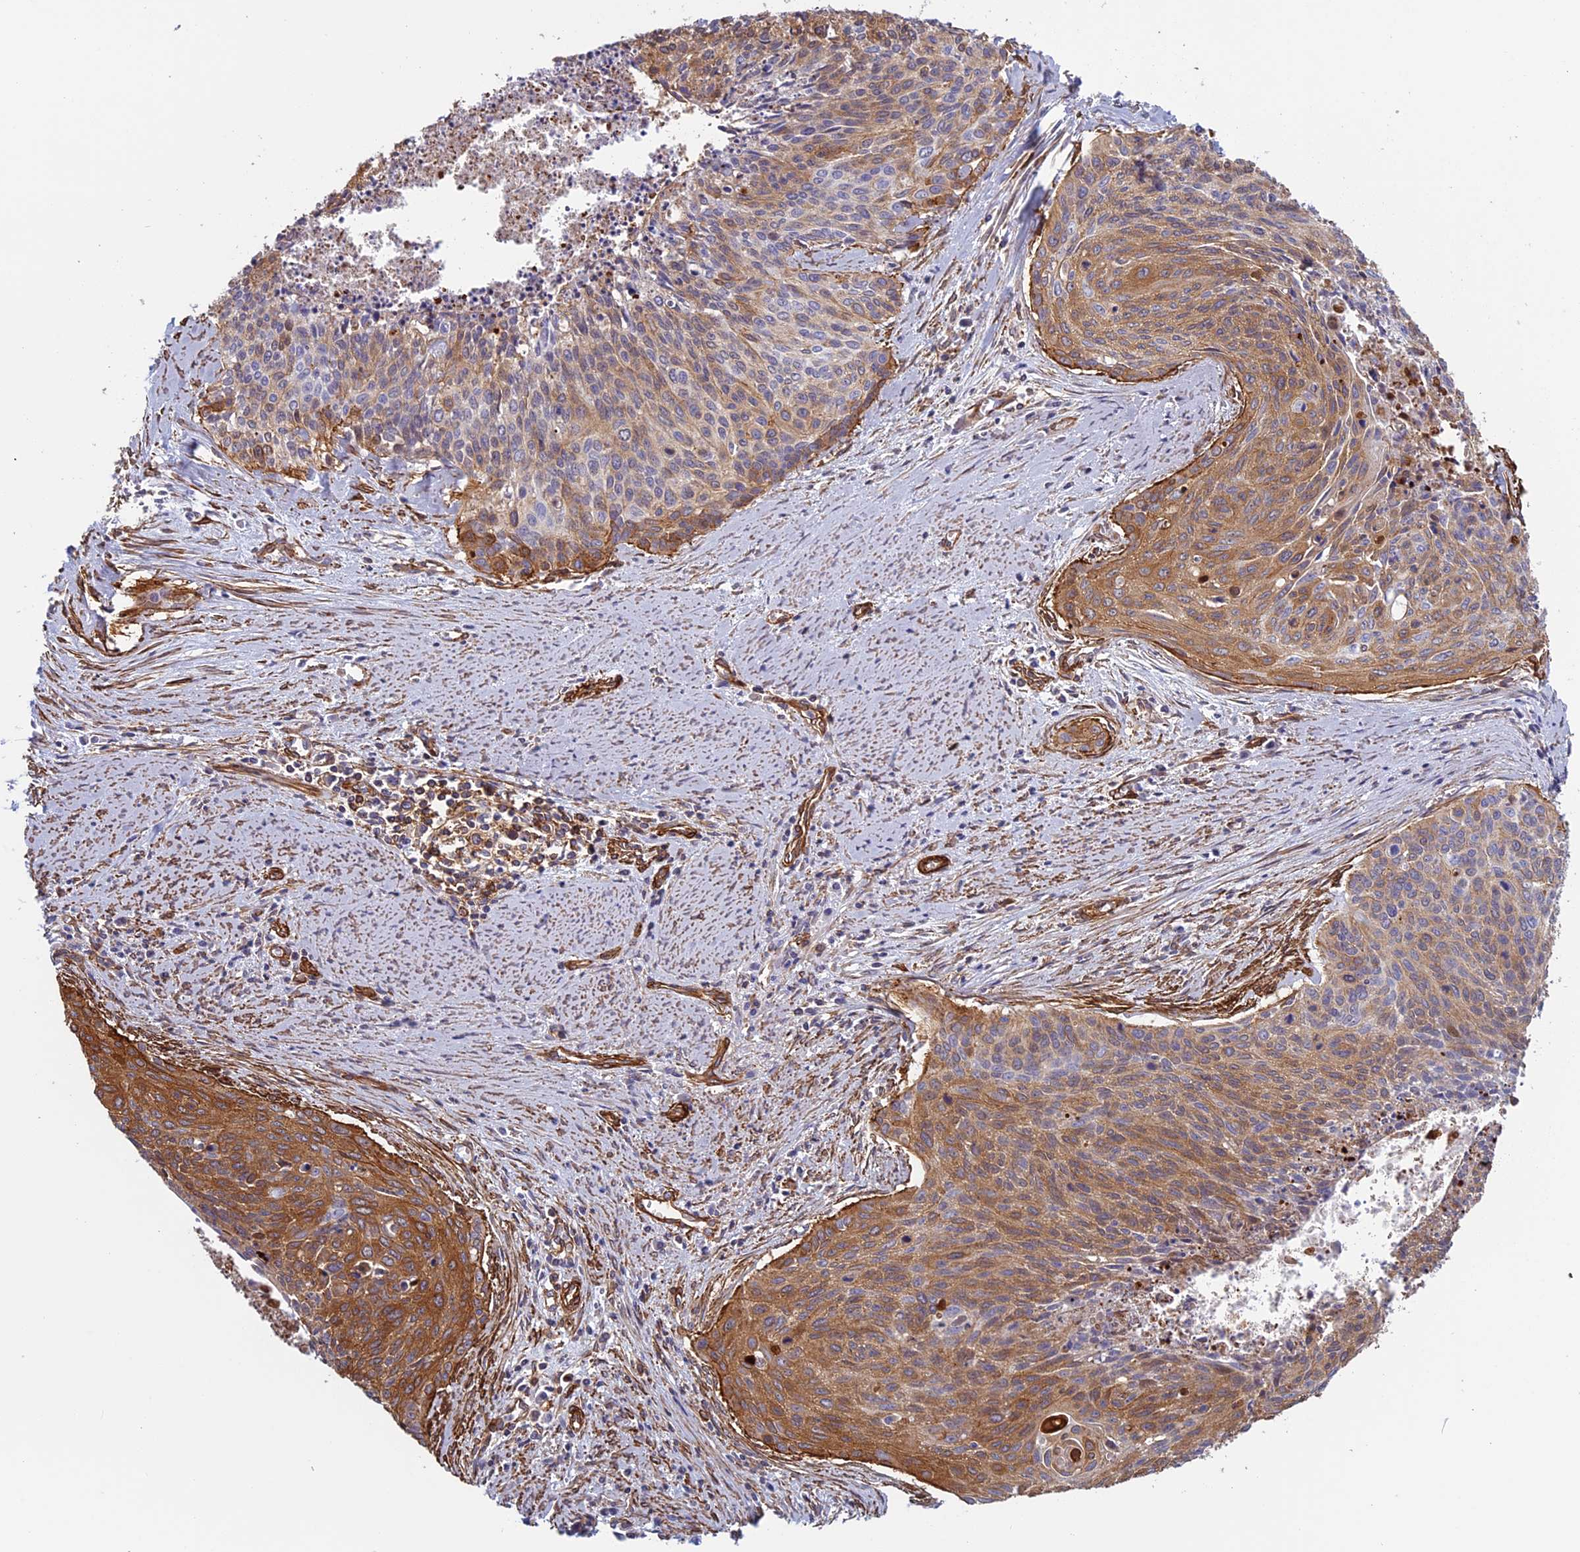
{"staining": {"intensity": "moderate", "quantity": "25%-75%", "location": "cytoplasmic/membranous"}, "tissue": "cervical cancer", "cell_type": "Tumor cells", "image_type": "cancer", "snomed": [{"axis": "morphology", "description": "Squamous cell carcinoma, NOS"}, {"axis": "topography", "description": "Cervix"}], "caption": "The micrograph reveals immunohistochemical staining of cervical cancer (squamous cell carcinoma). There is moderate cytoplasmic/membranous expression is present in approximately 25%-75% of tumor cells.", "gene": "ANGPTL2", "patient": {"sex": "female", "age": 55}}